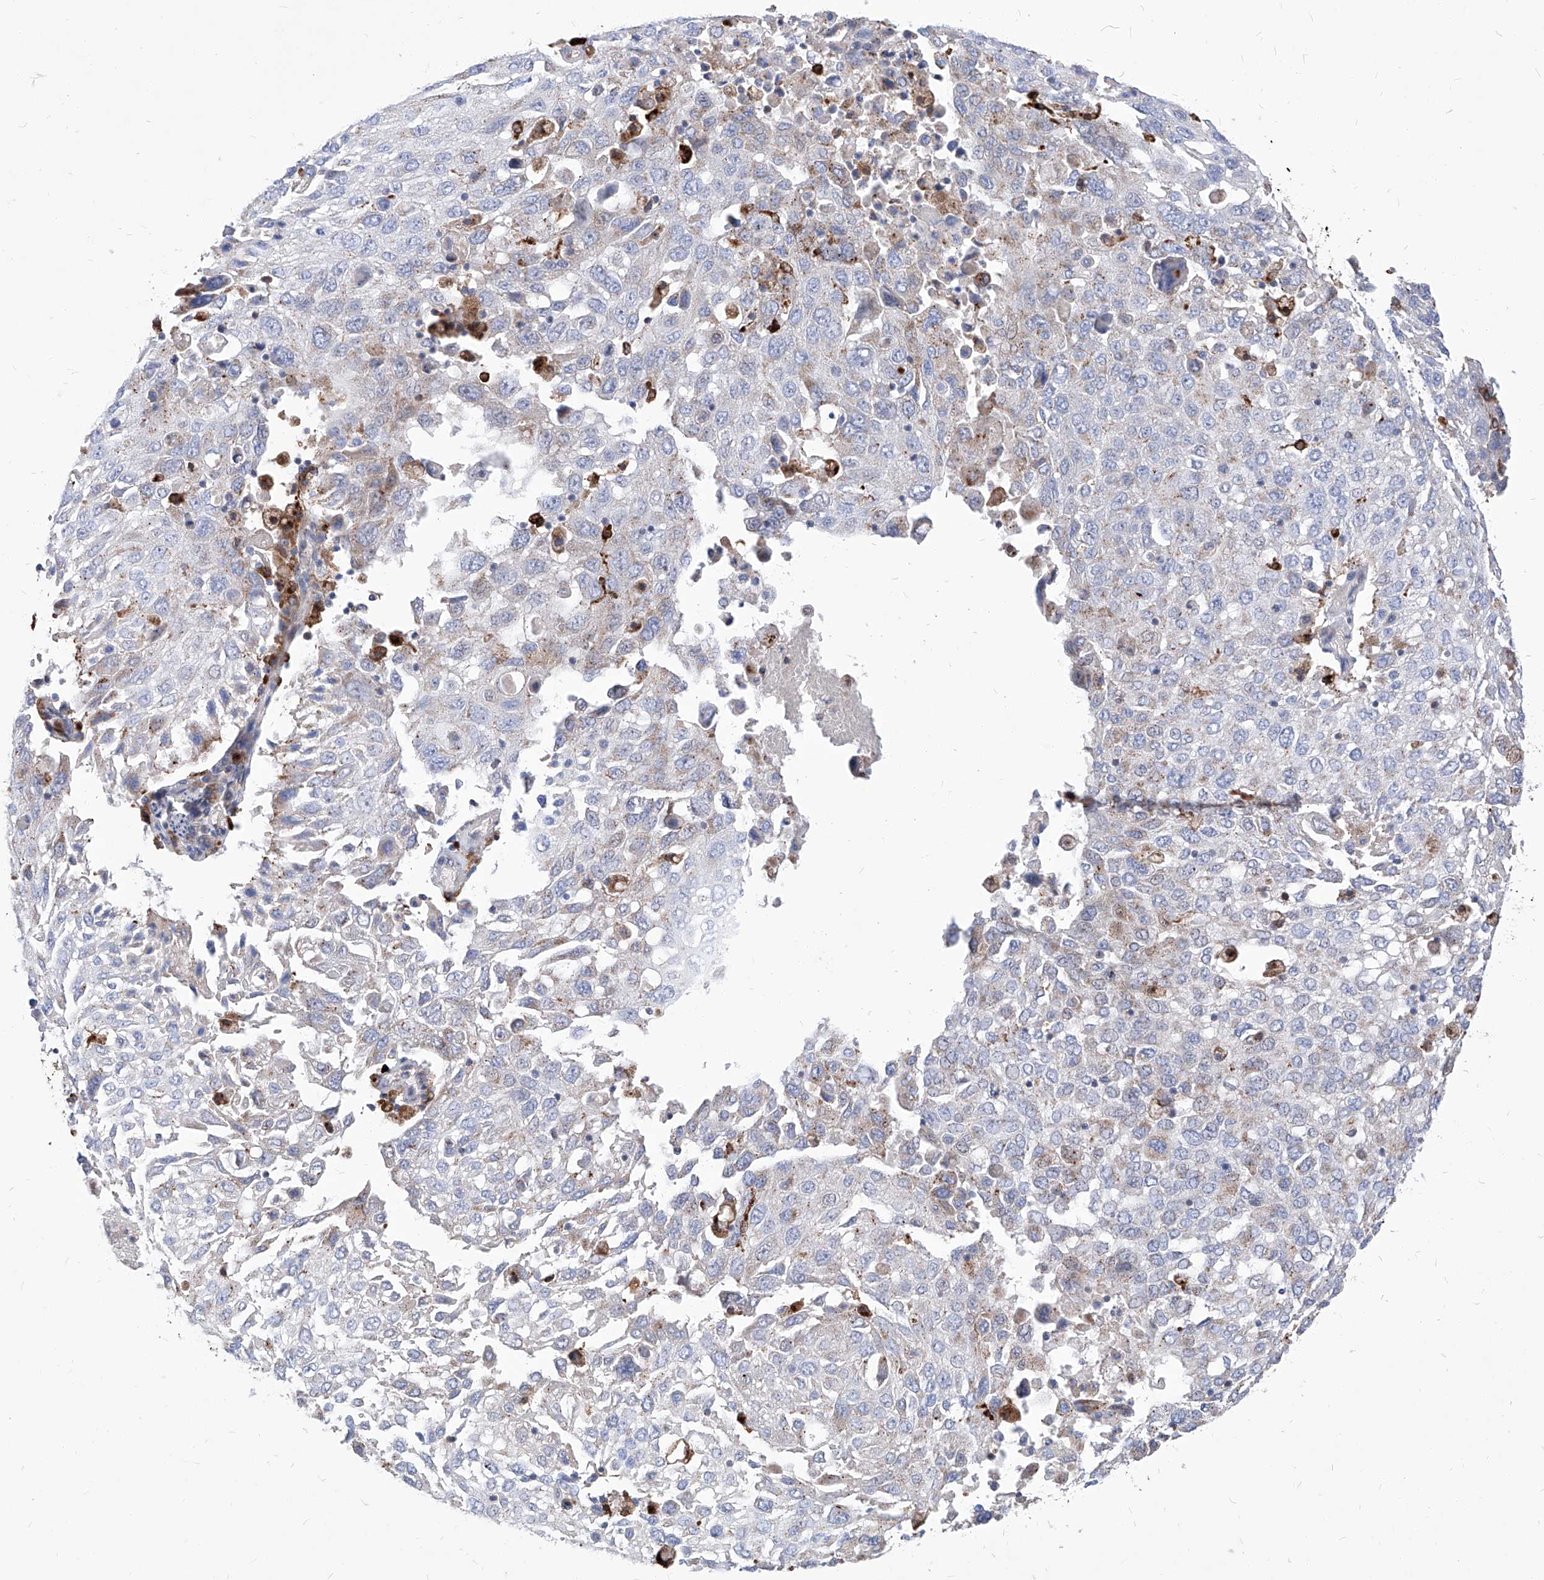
{"staining": {"intensity": "weak", "quantity": "<25%", "location": "cytoplasmic/membranous"}, "tissue": "lung cancer", "cell_type": "Tumor cells", "image_type": "cancer", "snomed": [{"axis": "morphology", "description": "Squamous cell carcinoma, NOS"}, {"axis": "topography", "description": "Lung"}], "caption": "DAB (3,3'-diaminobenzidine) immunohistochemical staining of squamous cell carcinoma (lung) displays no significant positivity in tumor cells.", "gene": "UBOX5", "patient": {"sex": "male", "age": 65}}